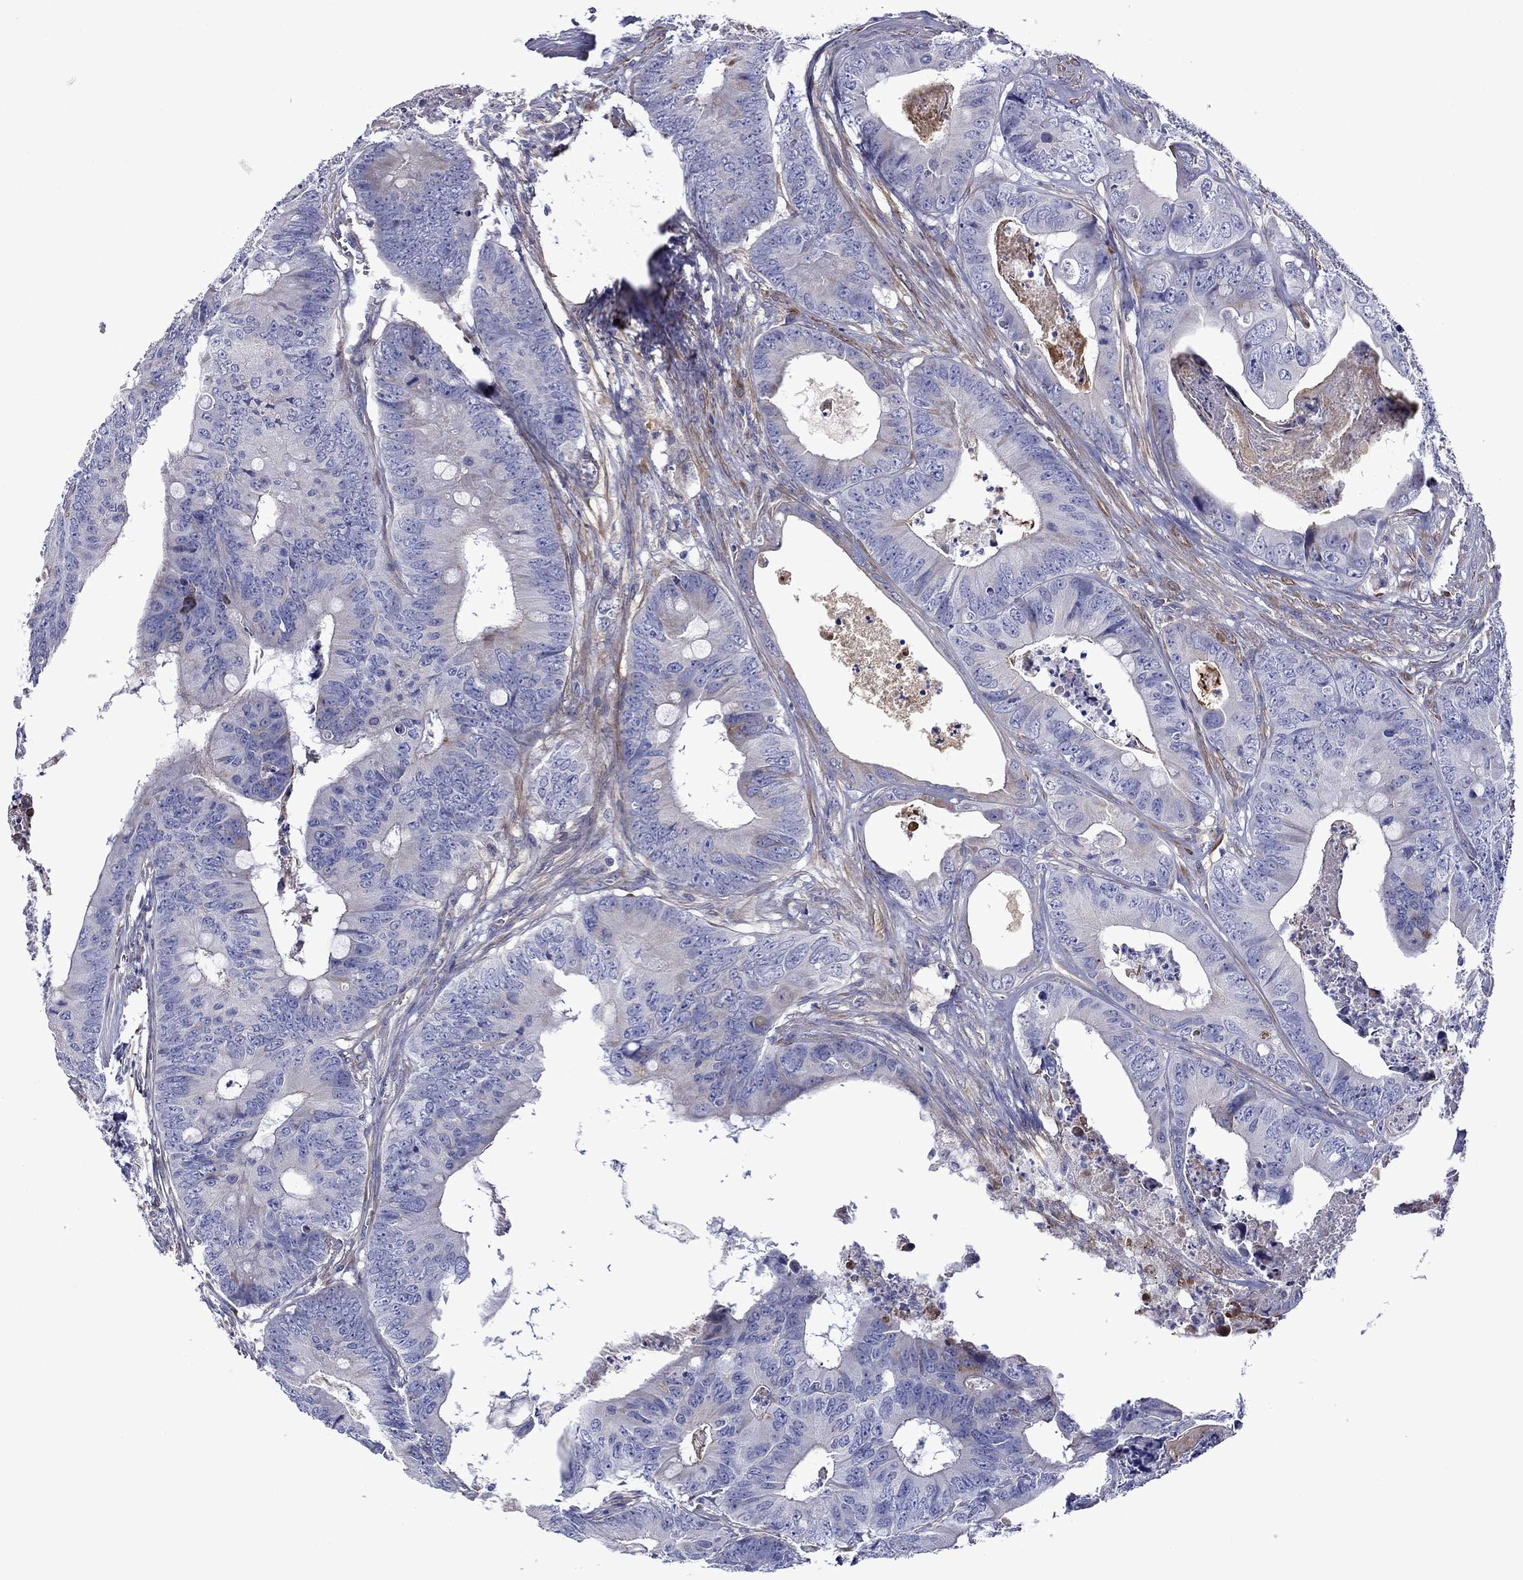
{"staining": {"intensity": "negative", "quantity": "none", "location": "none"}, "tissue": "colorectal cancer", "cell_type": "Tumor cells", "image_type": "cancer", "snomed": [{"axis": "morphology", "description": "Adenocarcinoma, NOS"}, {"axis": "topography", "description": "Colon"}], "caption": "An immunohistochemistry micrograph of colorectal cancer (adenocarcinoma) is shown. There is no staining in tumor cells of colorectal cancer (adenocarcinoma). (Brightfield microscopy of DAB IHC at high magnification).", "gene": "HSPG2", "patient": {"sex": "male", "age": 84}}